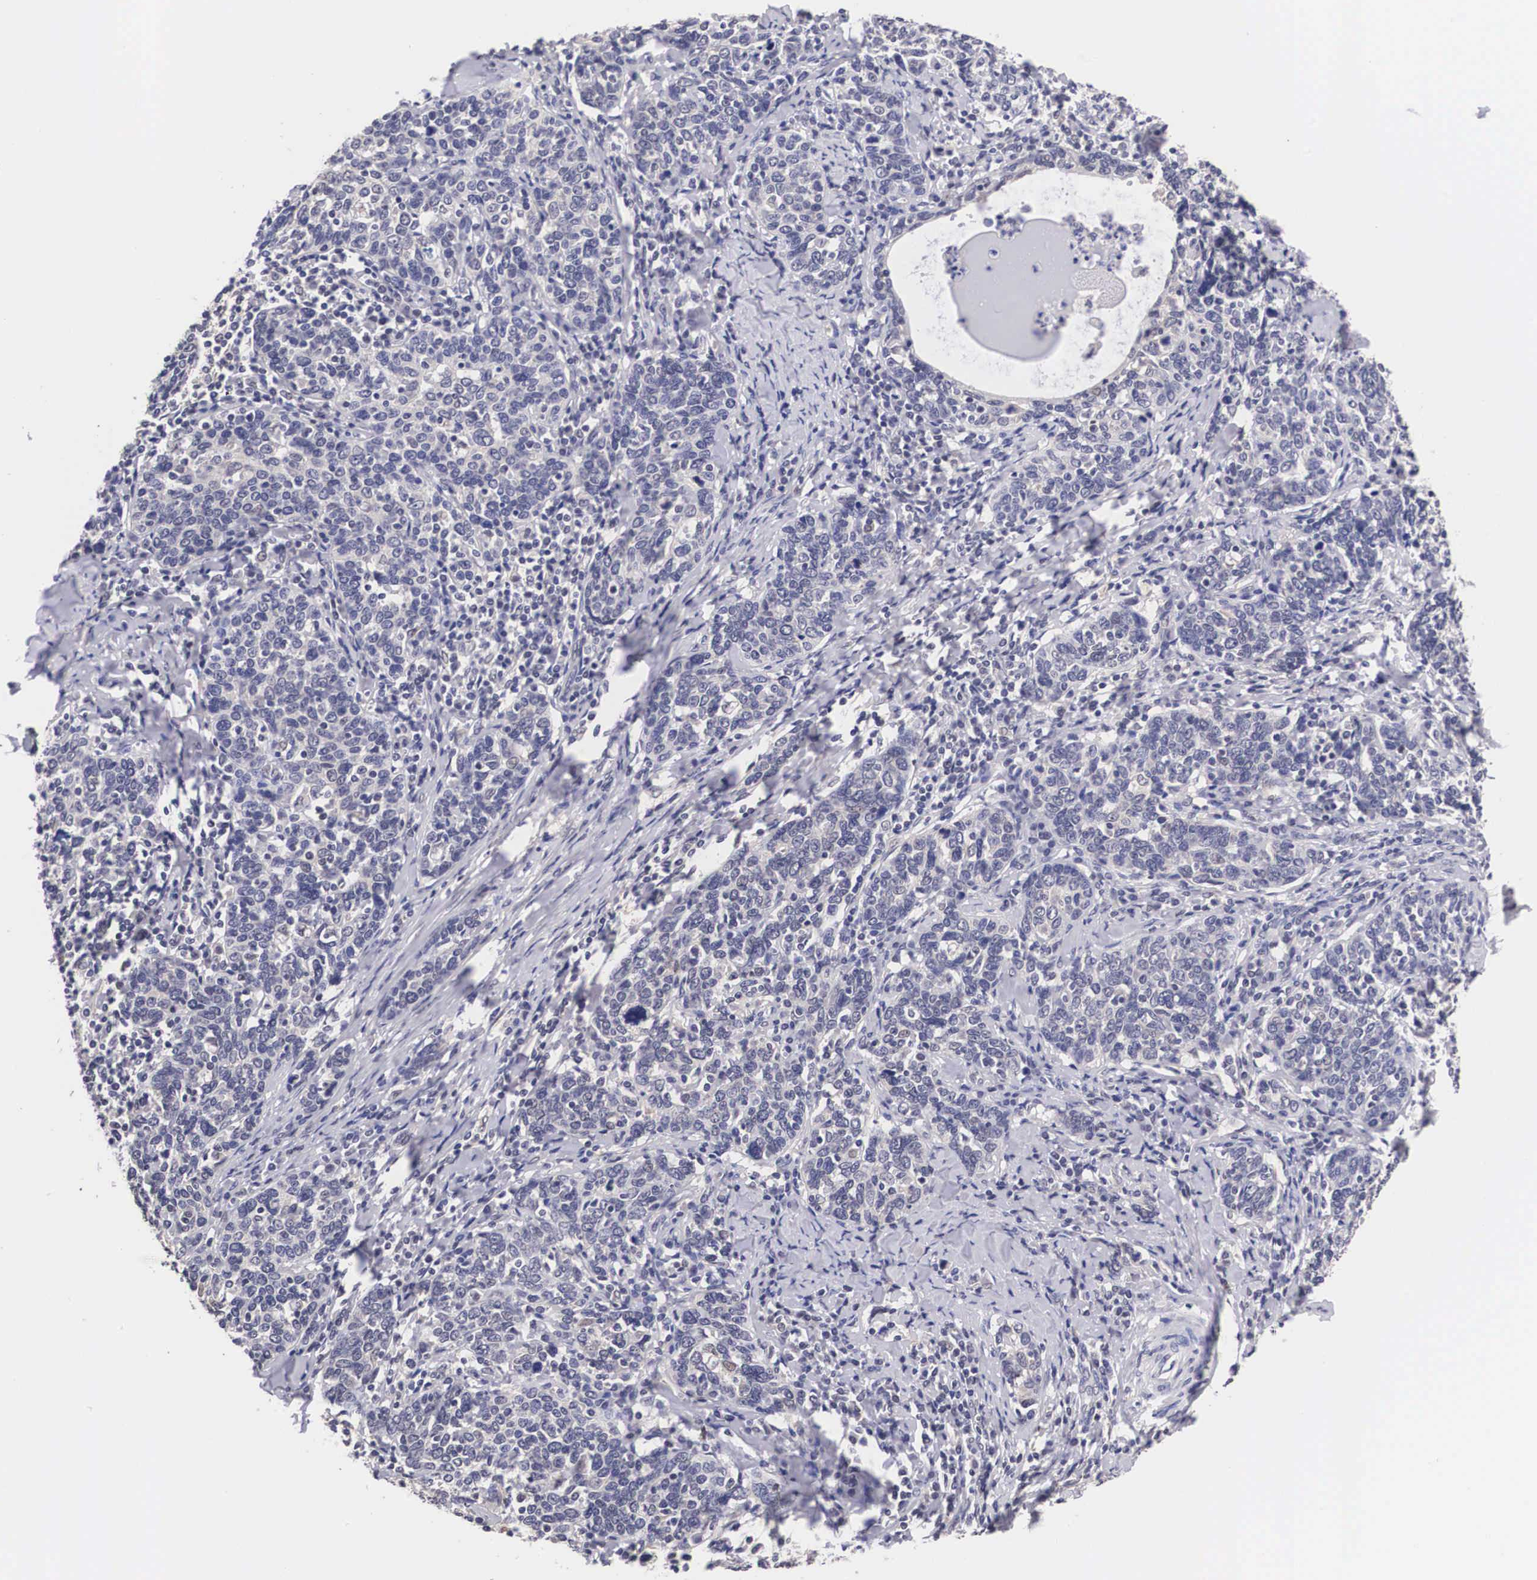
{"staining": {"intensity": "negative", "quantity": "none", "location": "none"}, "tissue": "cervical cancer", "cell_type": "Tumor cells", "image_type": "cancer", "snomed": [{"axis": "morphology", "description": "Squamous cell carcinoma, NOS"}, {"axis": "topography", "description": "Cervix"}], "caption": "This micrograph is of squamous cell carcinoma (cervical) stained with immunohistochemistry to label a protein in brown with the nuclei are counter-stained blue. There is no expression in tumor cells. Nuclei are stained in blue.", "gene": "OTX2", "patient": {"sex": "female", "age": 41}}